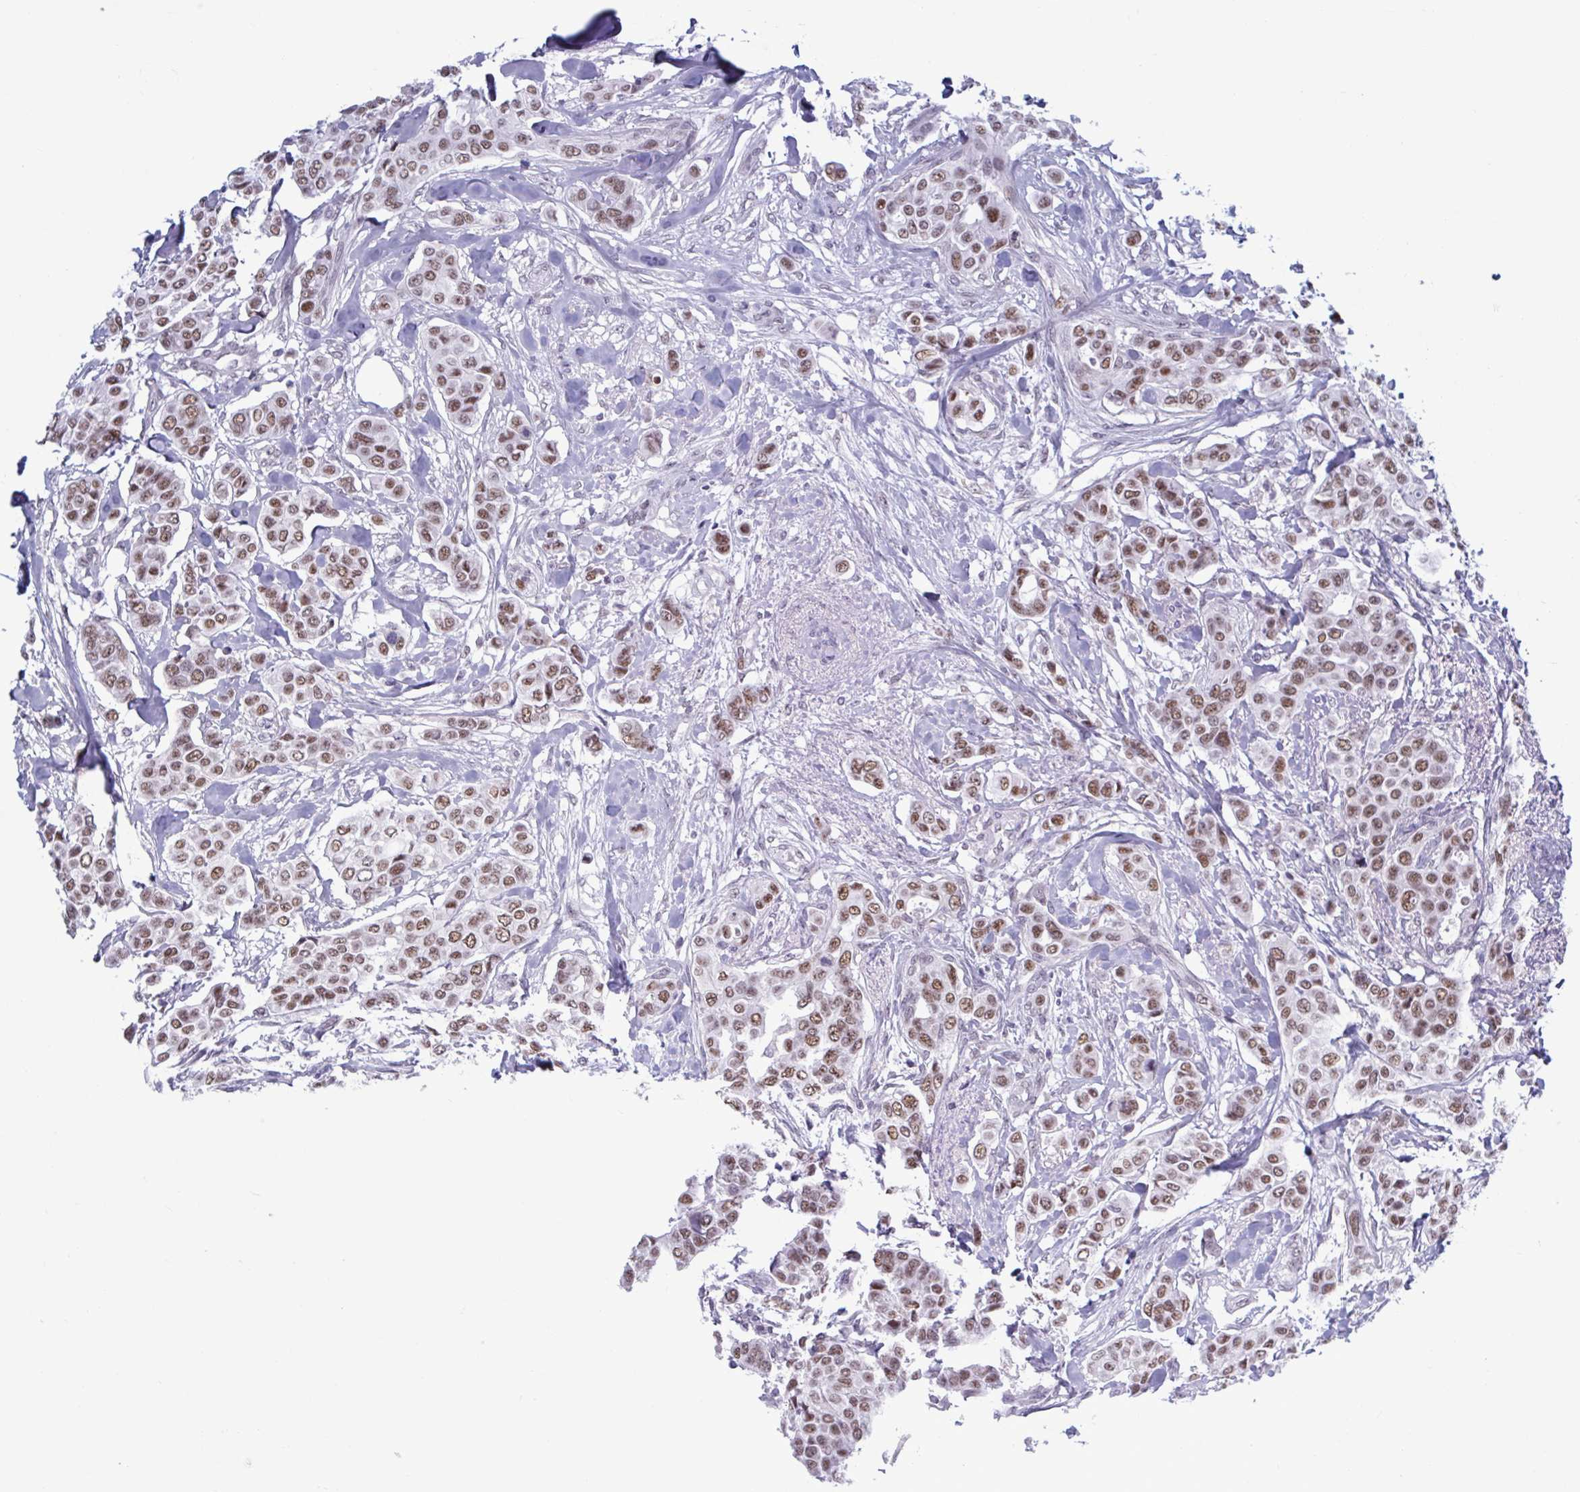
{"staining": {"intensity": "moderate", "quantity": ">75%", "location": "nuclear"}, "tissue": "breast cancer", "cell_type": "Tumor cells", "image_type": "cancer", "snomed": [{"axis": "morphology", "description": "Lobular carcinoma"}, {"axis": "topography", "description": "Breast"}], "caption": "This is a histology image of IHC staining of breast cancer (lobular carcinoma), which shows moderate expression in the nuclear of tumor cells.", "gene": "MSMB", "patient": {"sex": "female", "age": 51}}